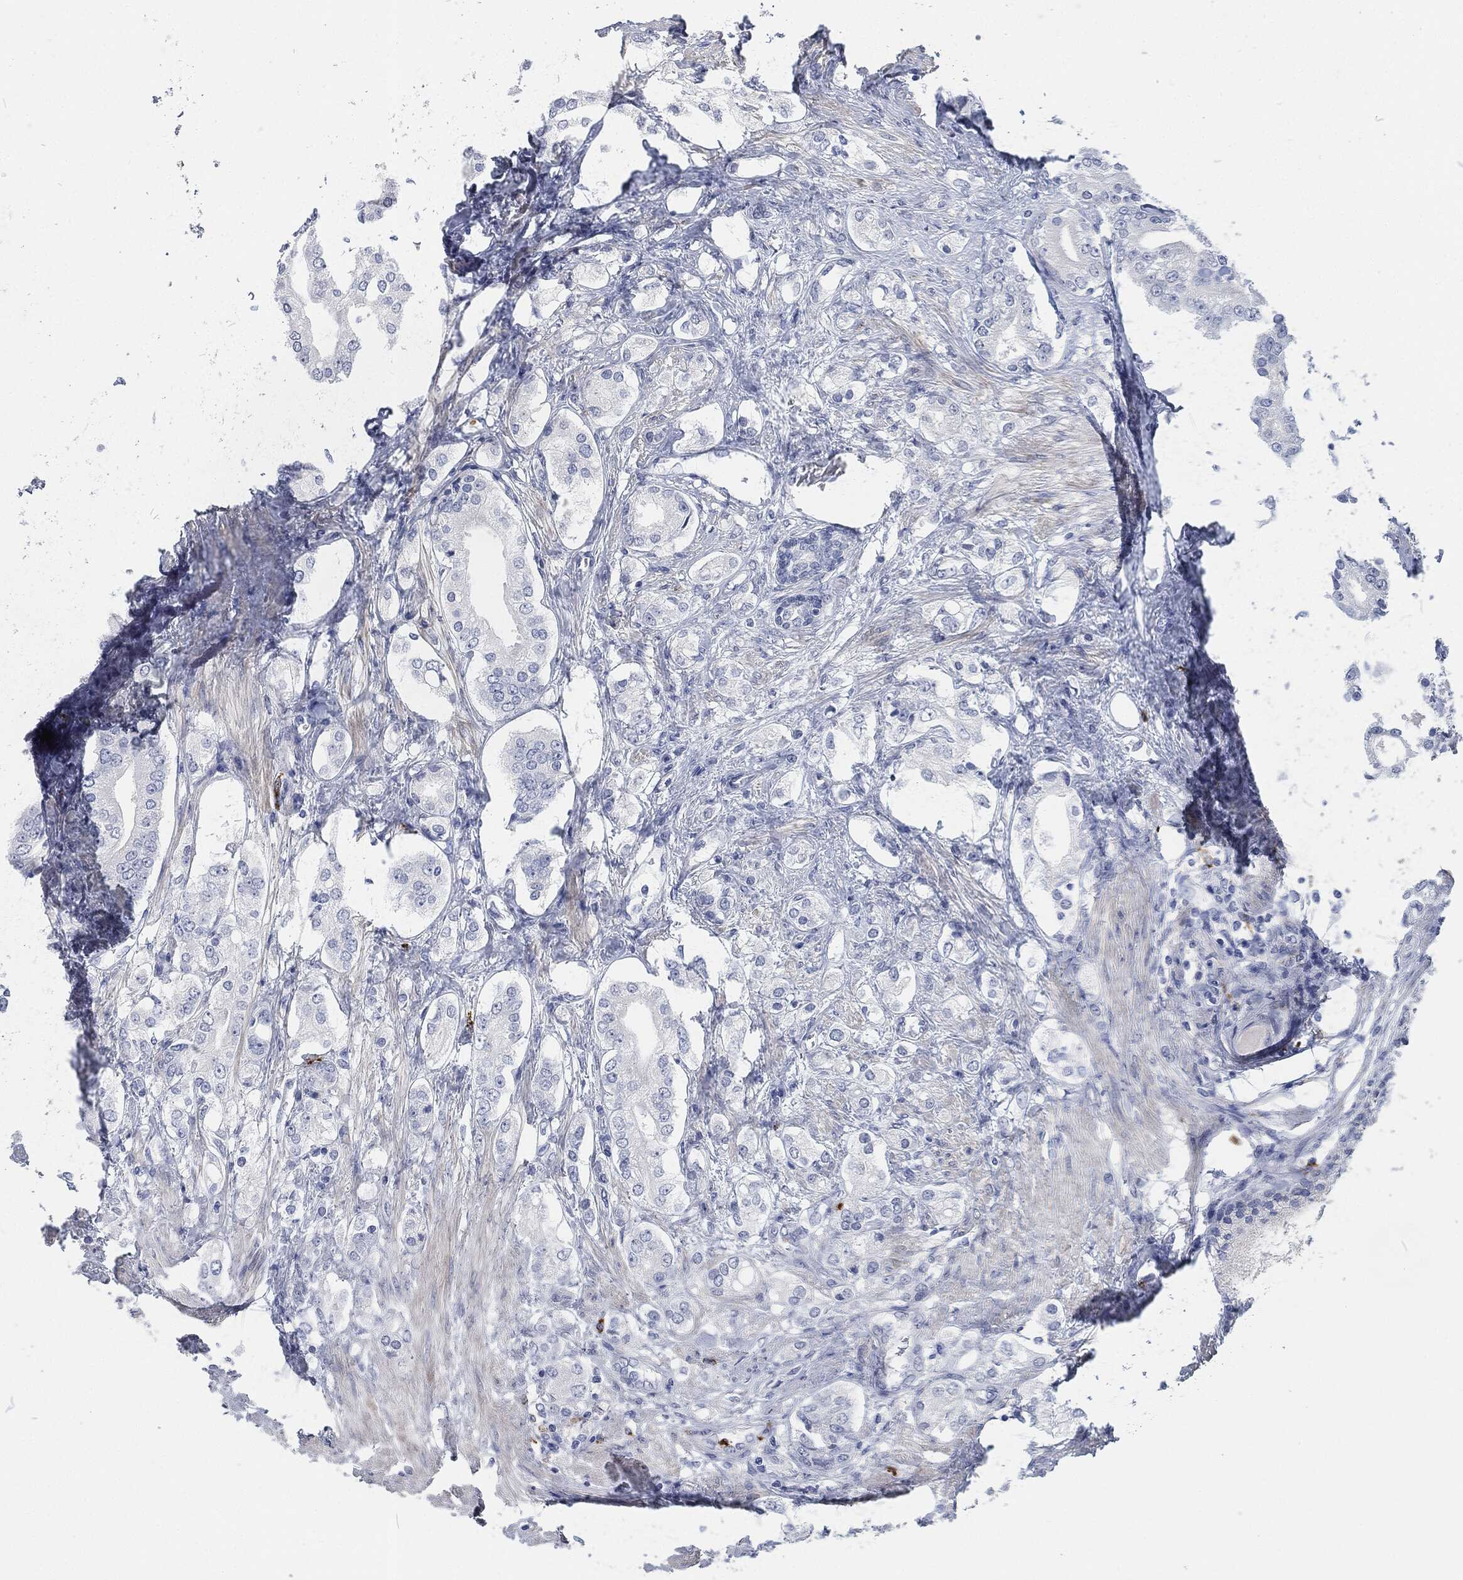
{"staining": {"intensity": "negative", "quantity": "none", "location": "none"}, "tissue": "prostate cancer", "cell_type": "Tumor cells", "image_type": "cancer", "snomed": [{"axis": "morphology", "description": "Adenocarcinoma, NOS"}, {"axis": "topography", "description": "Prostate and seminal vesicle, NOS"}, {"axis": "topography", "description": "Prostate"}], "caption": "The IHC micrograph has no significant expression in tumor cells of prostate adenocarcinoma tissue. (Immunohistochemistry, brightfield microscopy, high magnification).", "gene": "MPO", "patient": {"sex": "male", "age": 67}}